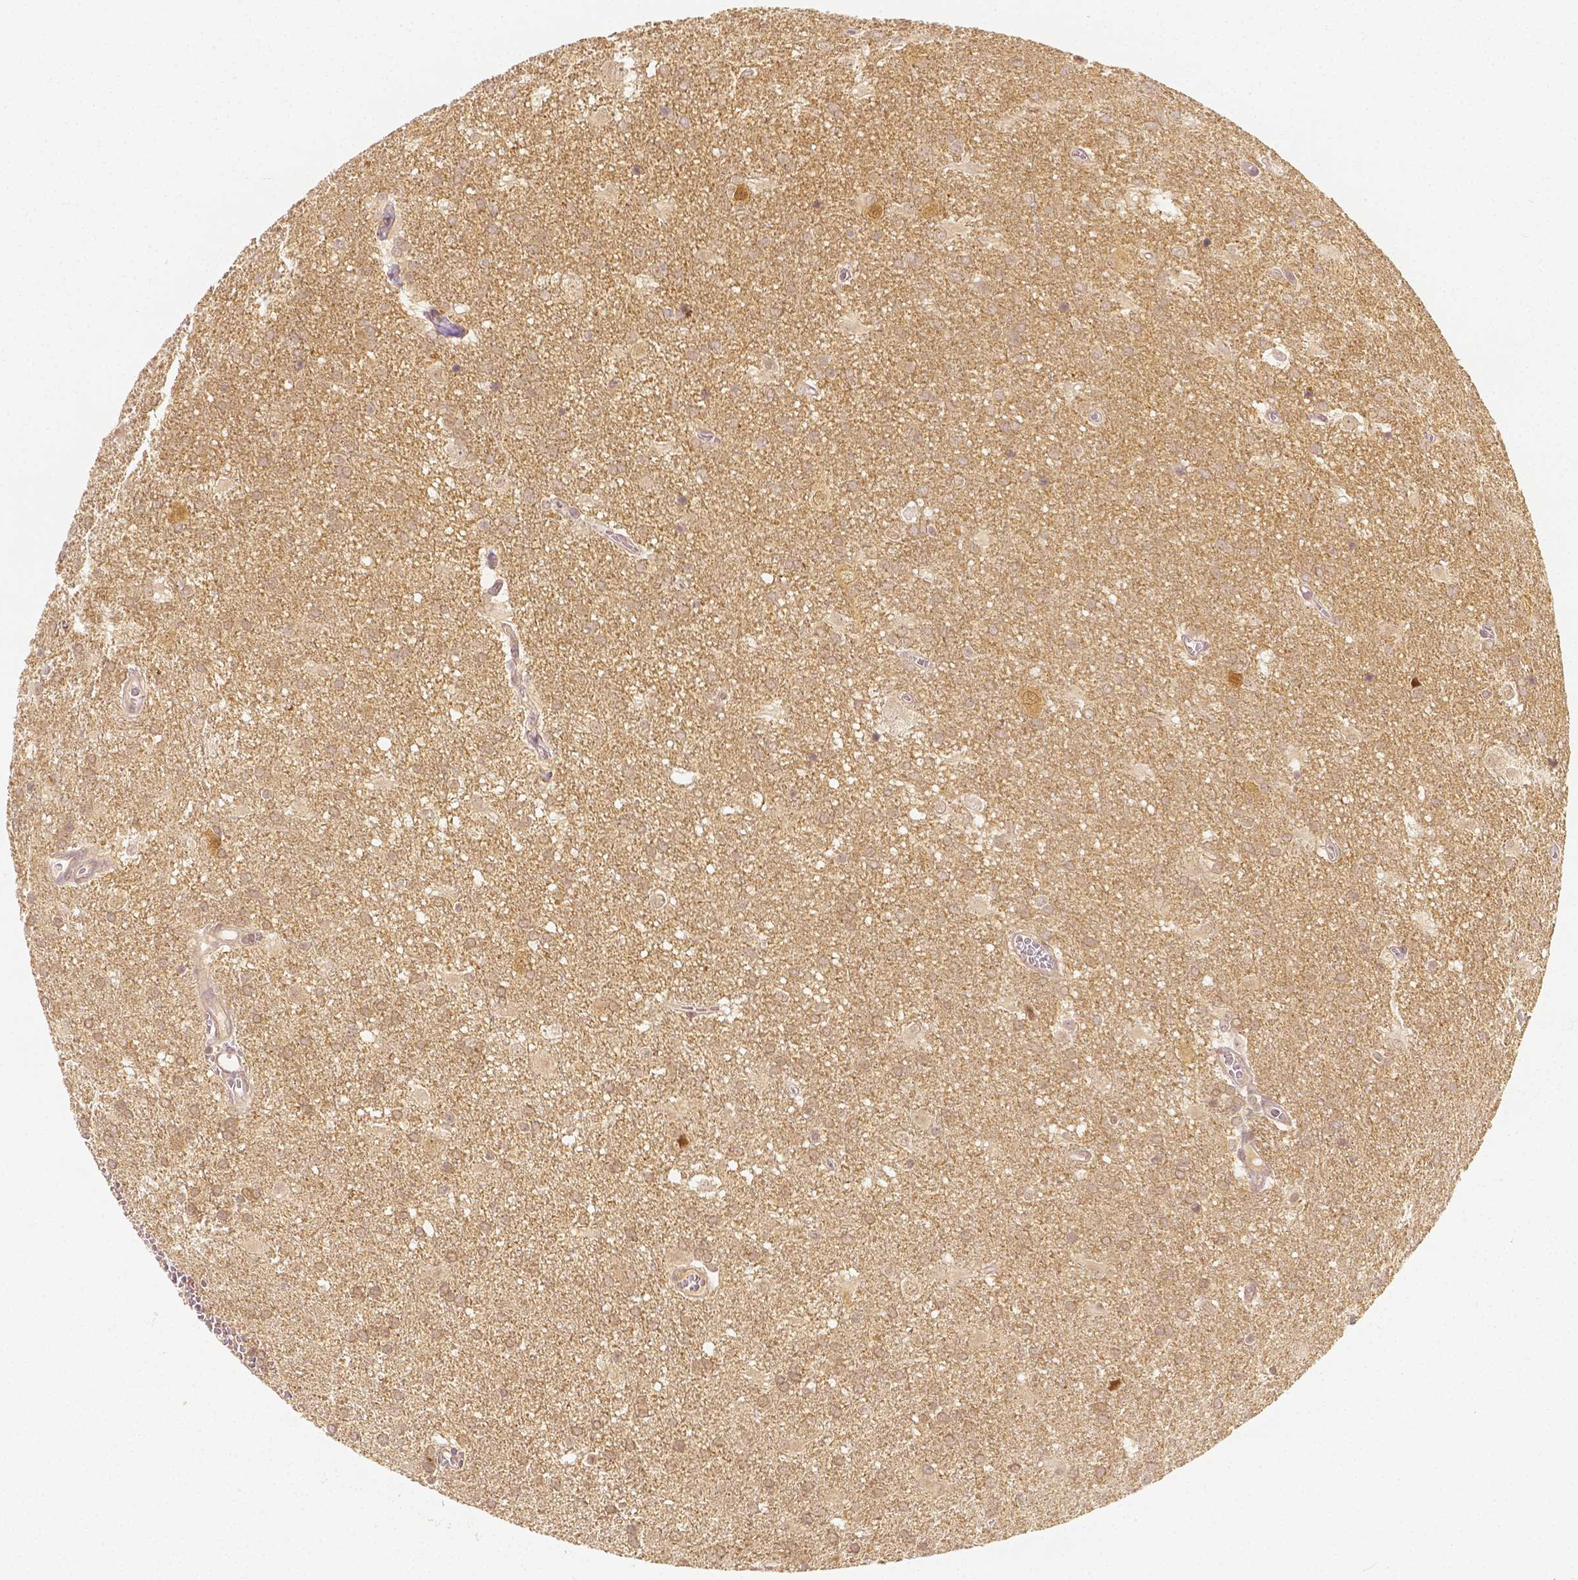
{"staining": {"intensity": "weak", "quantity": ">75%", "location": "cytoplasmic/membranous"}, "tissue": "glioma", "cell_type": "Tumor cells", "image_type": "cancer", "snomed": [{"axis": "morphology", "description": "Glioma, malignant, Low grade"}, {"axis": "topography", "description": "Brain"}], "caption": "Weak cytoplasmic/membranous staining for a protein is identified in approximately >75% of tumor cells of malignant glioma (low-grade) using IHC.", "gene": "SGTB", "patient": {"sex": "male", "age": 66}}